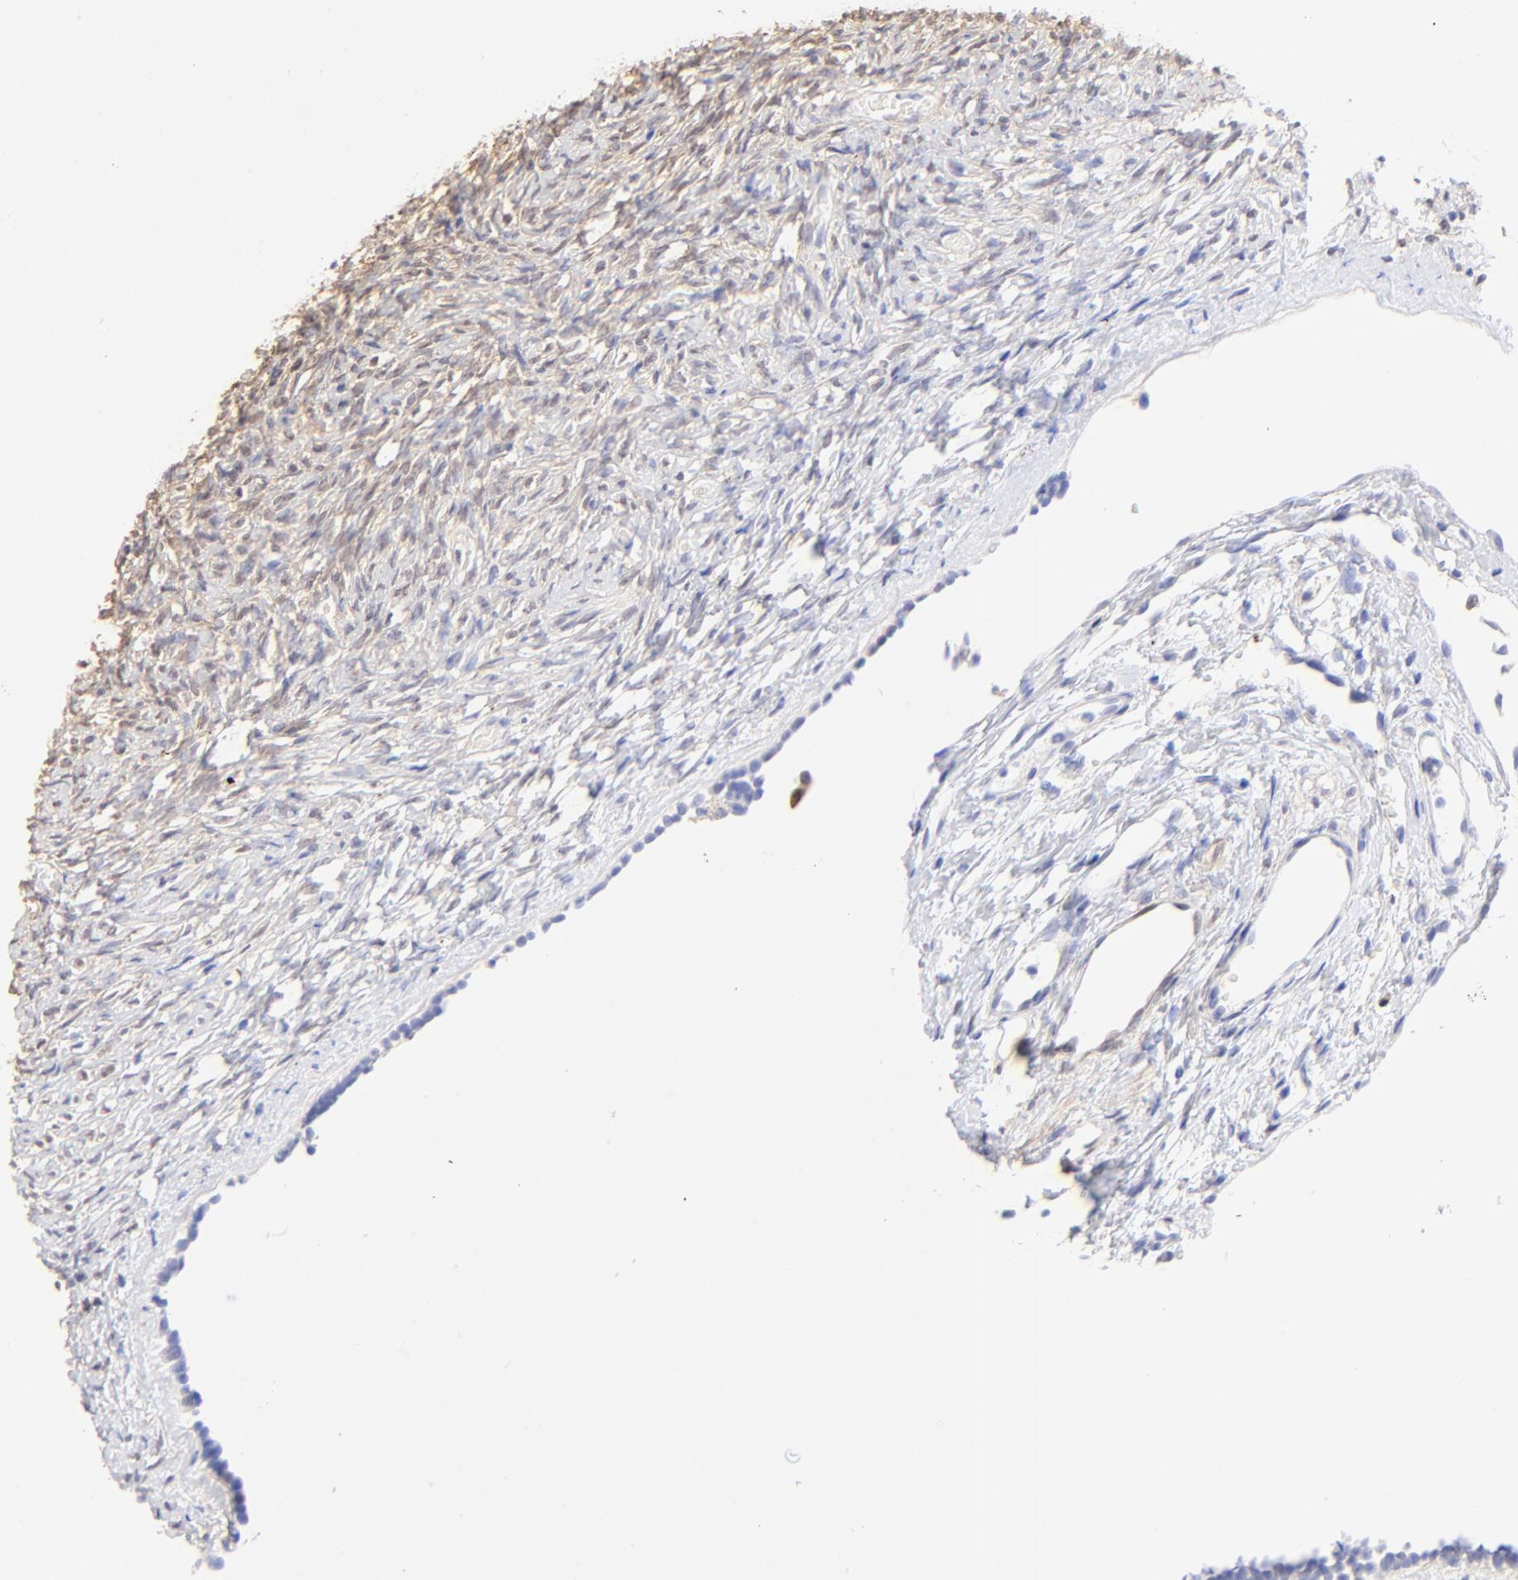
{"staining": {"intensity": "negative", "quantity": "none", "location": "none"}, "tissue": "ovary", "cell_type": "Follicle cells", "image_type": "normal", "snomed": [{"axis": "morphology", "description": "Normal tissue, NOS"}, {"axis": "topography", "description": "Ovary"}], "caption": "Image shows no protein expression in follicle cells of unremarkable ovary. Nuclei are stained in blue.", "gene": "ALDH1A1", "patient": {"sex": "female", "age": 35}}